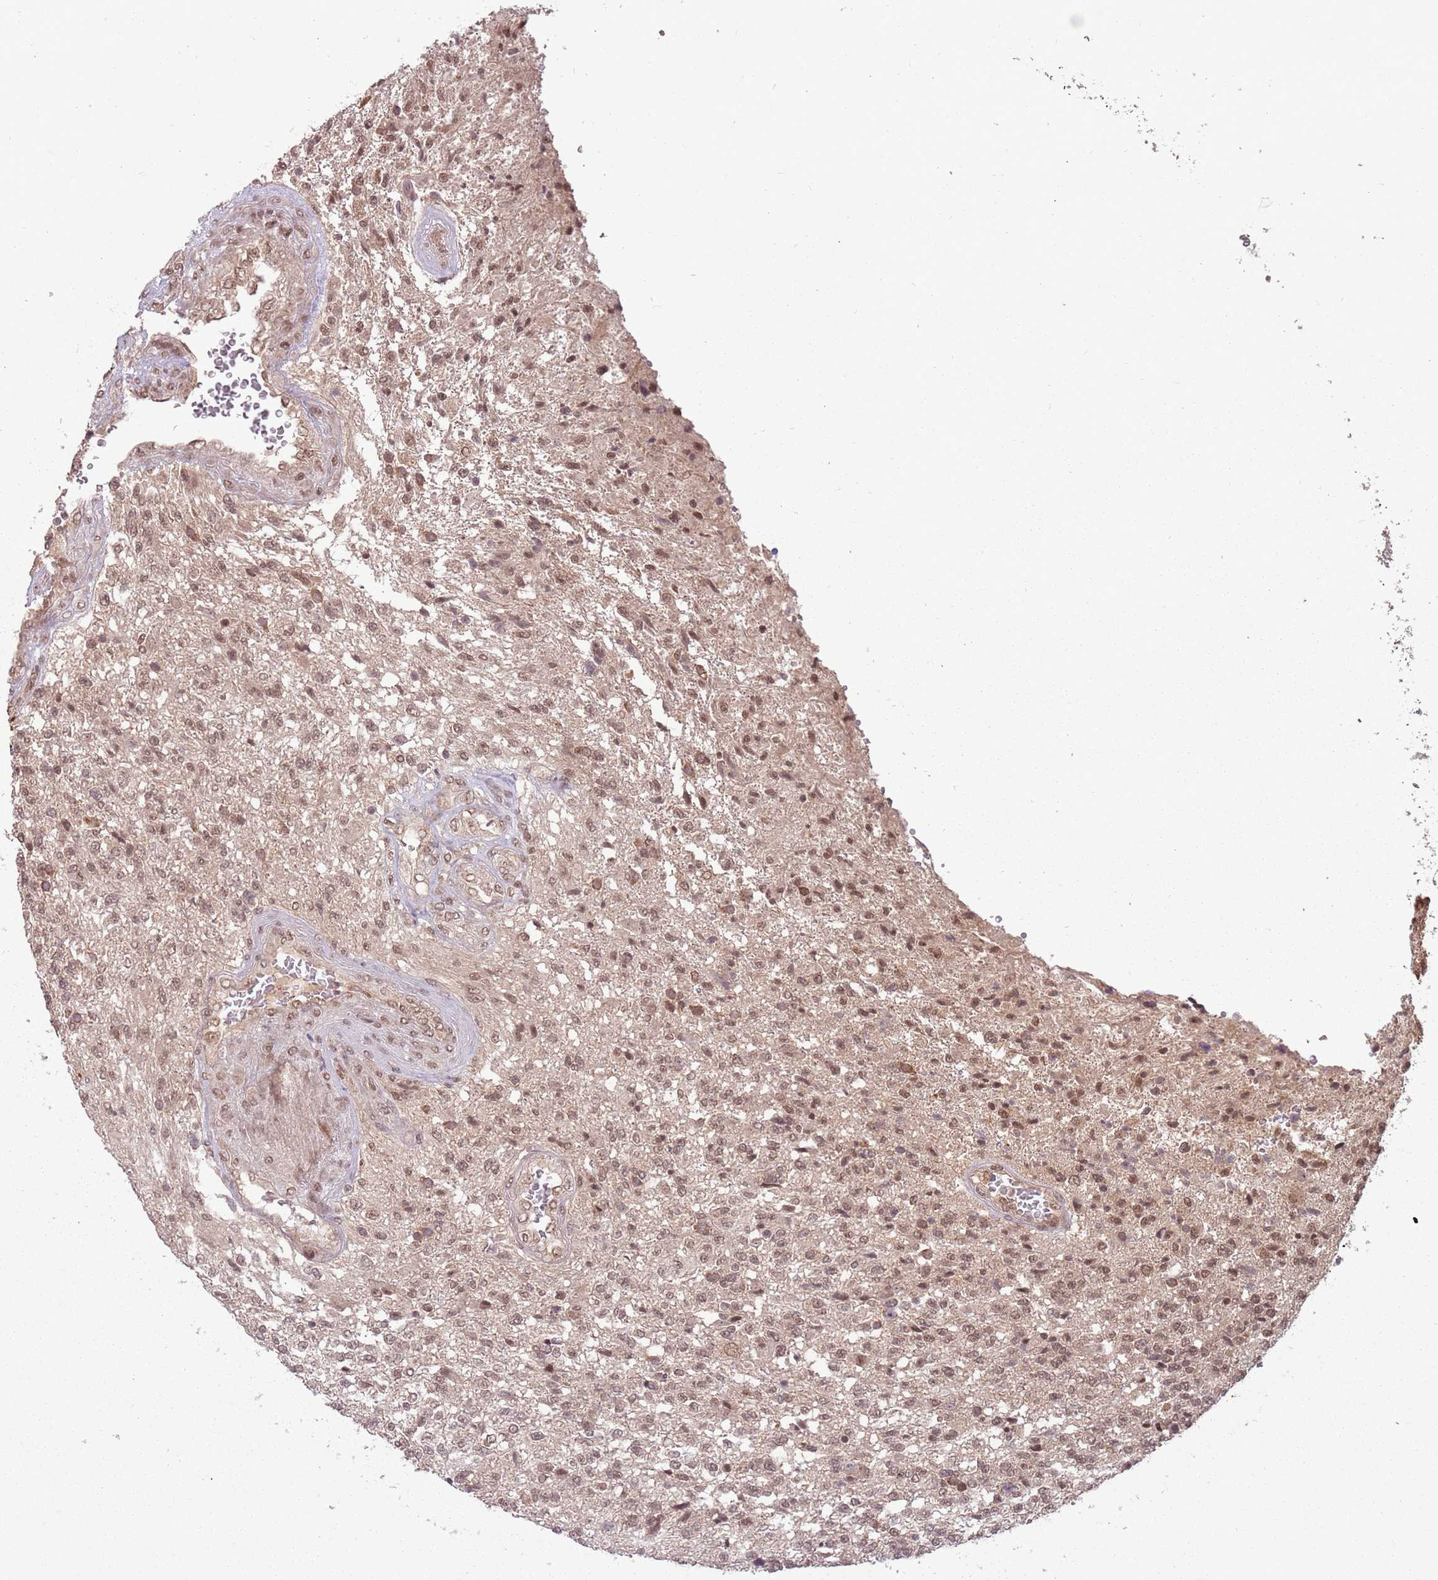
{"staining": {"intensity": "weak", "quantity": ">75%", "location": "nuclear"}, "tissue": "glioma", "cell_type": "Tumor cells", "image_type": "cancer", "snomed": [{"axis": "morphology", "description": "Glioma, malignant, High grade"}, {"axis": "topography", "description": "Brain"}], "caption": "High-grade glioma (malignant) stained with a brown dye exhibits weak nuclear positive expression in about >75% of tumor cells.", "gene": "ADAMTS3", "patient": {"sex": "male", "age": 56}}